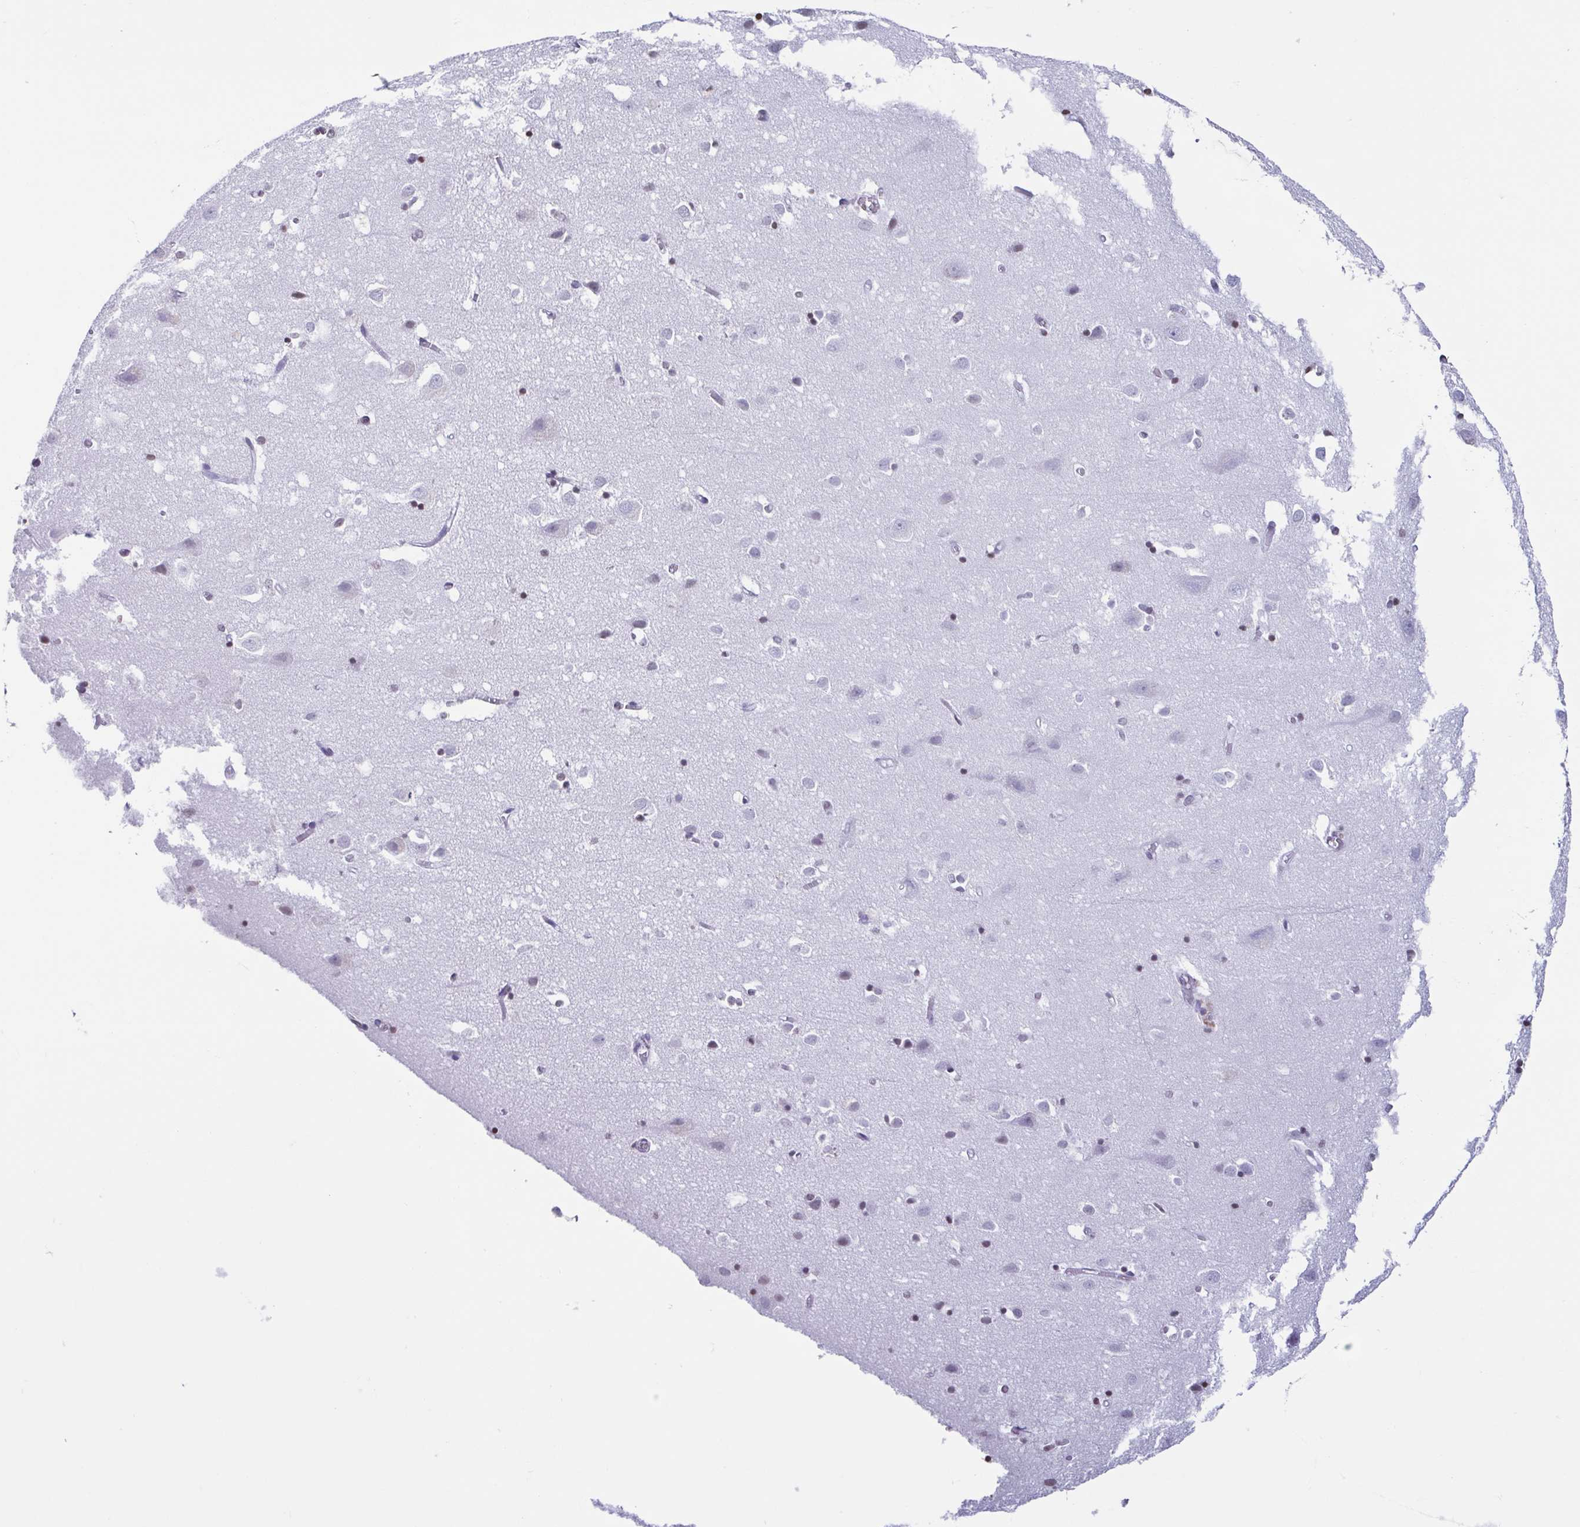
{"staining": {"intensity": "negative", "quantity": "none", "location": "none"}, "tissue": "cerebral cortex", "cell_type": "Endothelial cells", "image_type": "normal", "snomed": [{"axis": "morphology", "description": "Normal tissue, NOS"}, {"axis": "topography", "description": "Cerebral cortex"}], "caption": "Histopathology image shows no protein positivity in endothelial cells of unremarkable cerebral cortex.", "gene": "VCX2", "patient": {"sex": "male", "age": 70}}